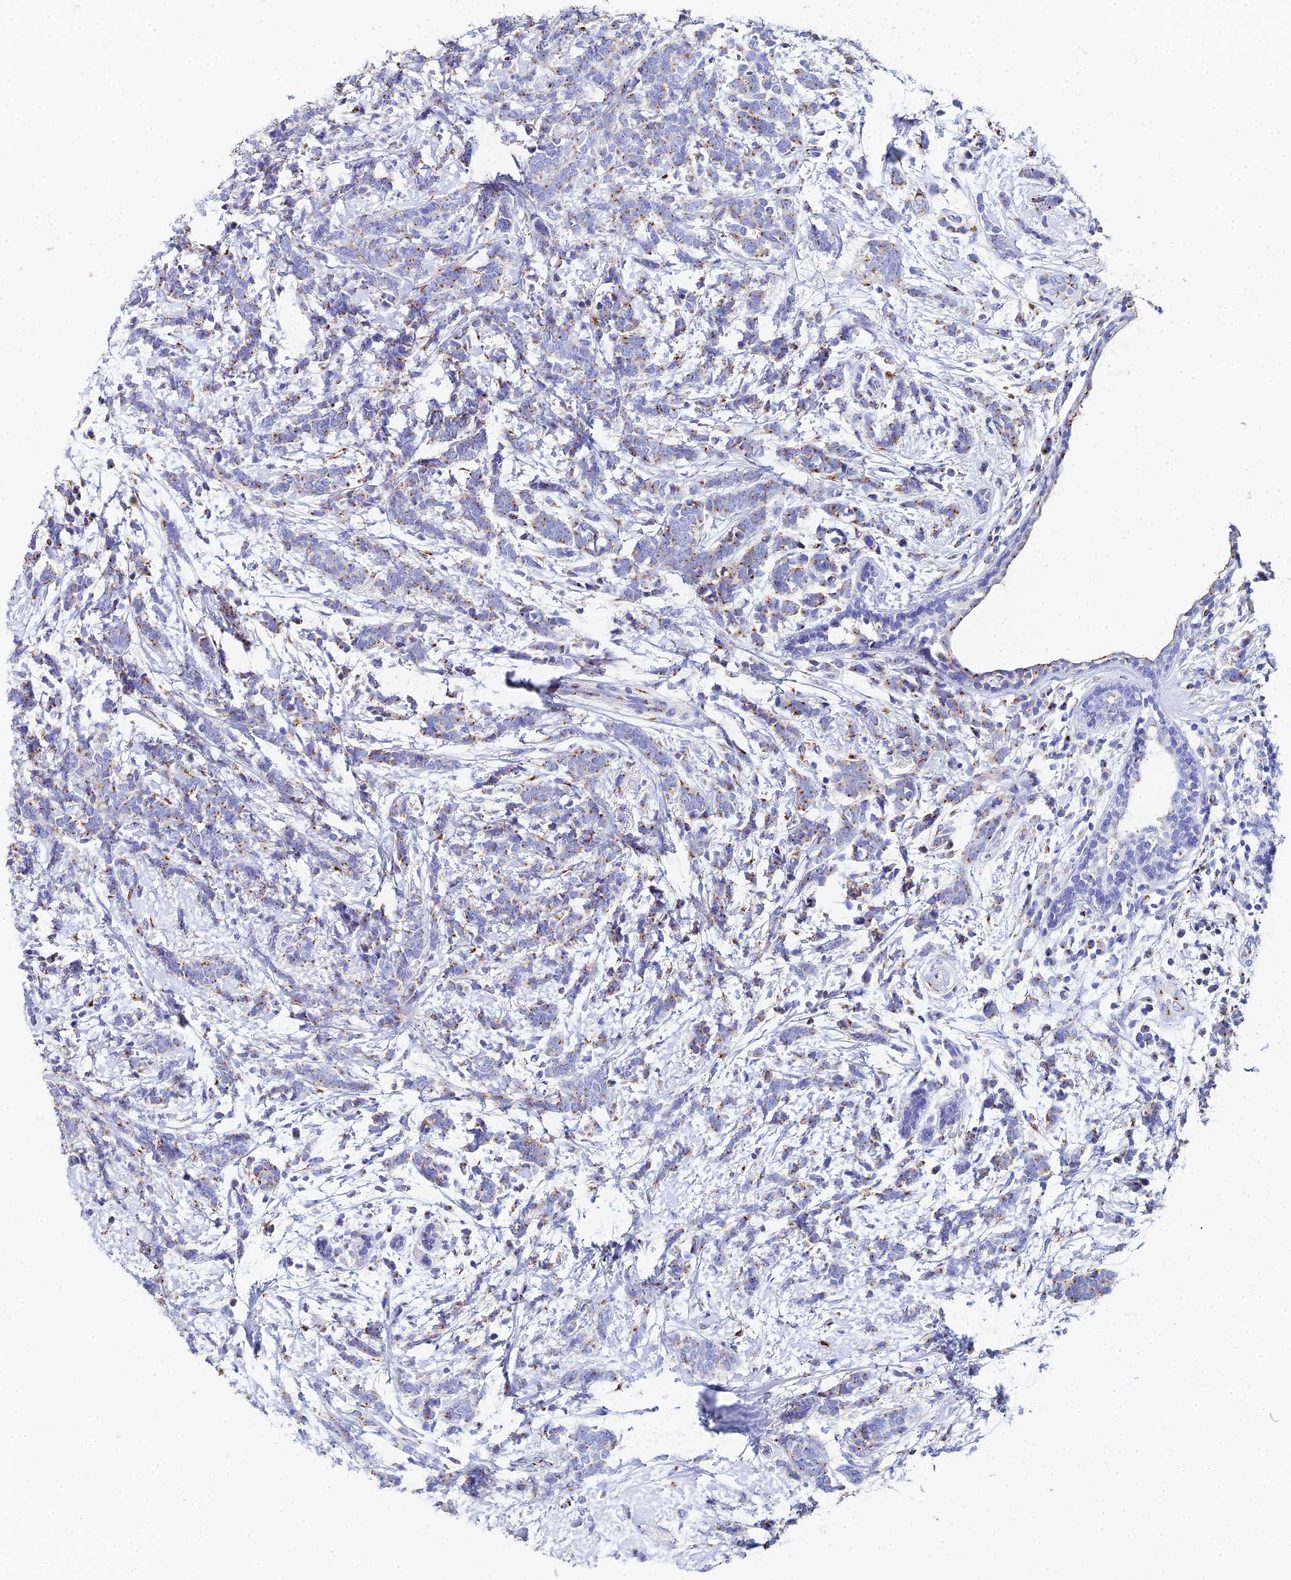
{"staining": {"intensity": "moderate", "quantity": "<25%", "location": "cytoplasmic/membranous"}, "tissue": "breast cancer", "cell_type": "Tumor cells", "image_type": "cancer", "snomed": [{"axis": "morphology", "description": "Lobular carcinoma"}, {"axis": "topography", "description": "Breast"}], "caption": "Immunohistochemistry staining of lobular carcinoma (breast), which demonstrates low levels of moderate cytoplasmic/membranous expression in approximately <25% of tumor cells indicating moderate cytoplasmic/membranous protein staining. The staining was performed using DAB (brown) for protein detection and nuclei were counterstained in hematoxylin (blue).", "gene": "ENSG00000268674", "patient": {"sex": "female", "age": 58}}